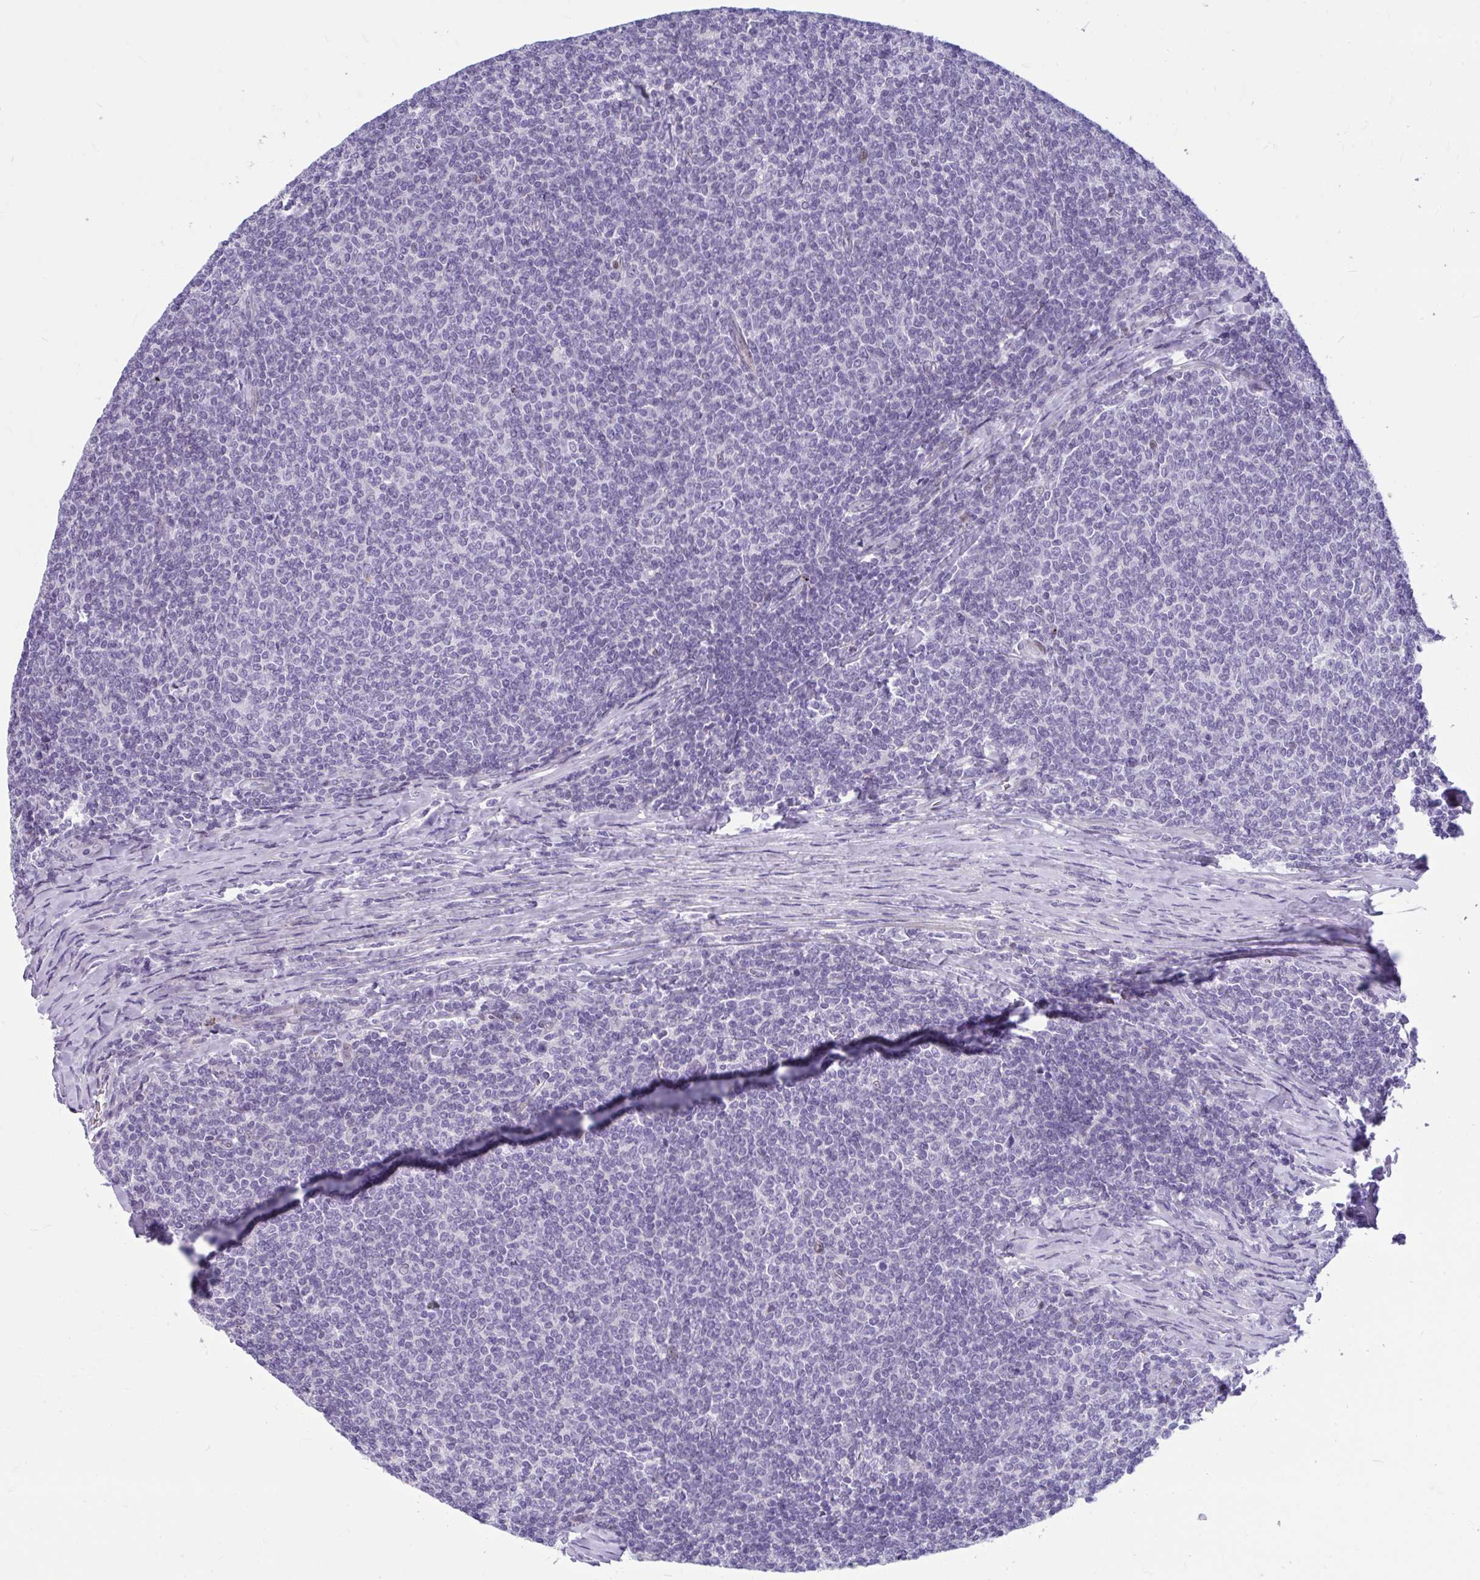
{"staining": {"intensity": "negative", "quantity": "none", "location": "none"}, "tissue": "lymphoma", "cell_type": "Tumor cells", "image_type": "cancer", "snomed": [{"axis": "morphology", "description": "Malignant lymphoma, non-Hodgkin's type, Low grade"}, {"axis": "topography", "description": "Lymph node"}], "caption": "Protein analysis of low-grade malignant lymphoma, non-Hodgkin's type exhibits no significant positivity in tumor cells. (Immunohistochemistry (ihc), brightfield microscopy, high magnification).", "gene": "ISL1", "patient": {"sex": "male", "age": 52}}